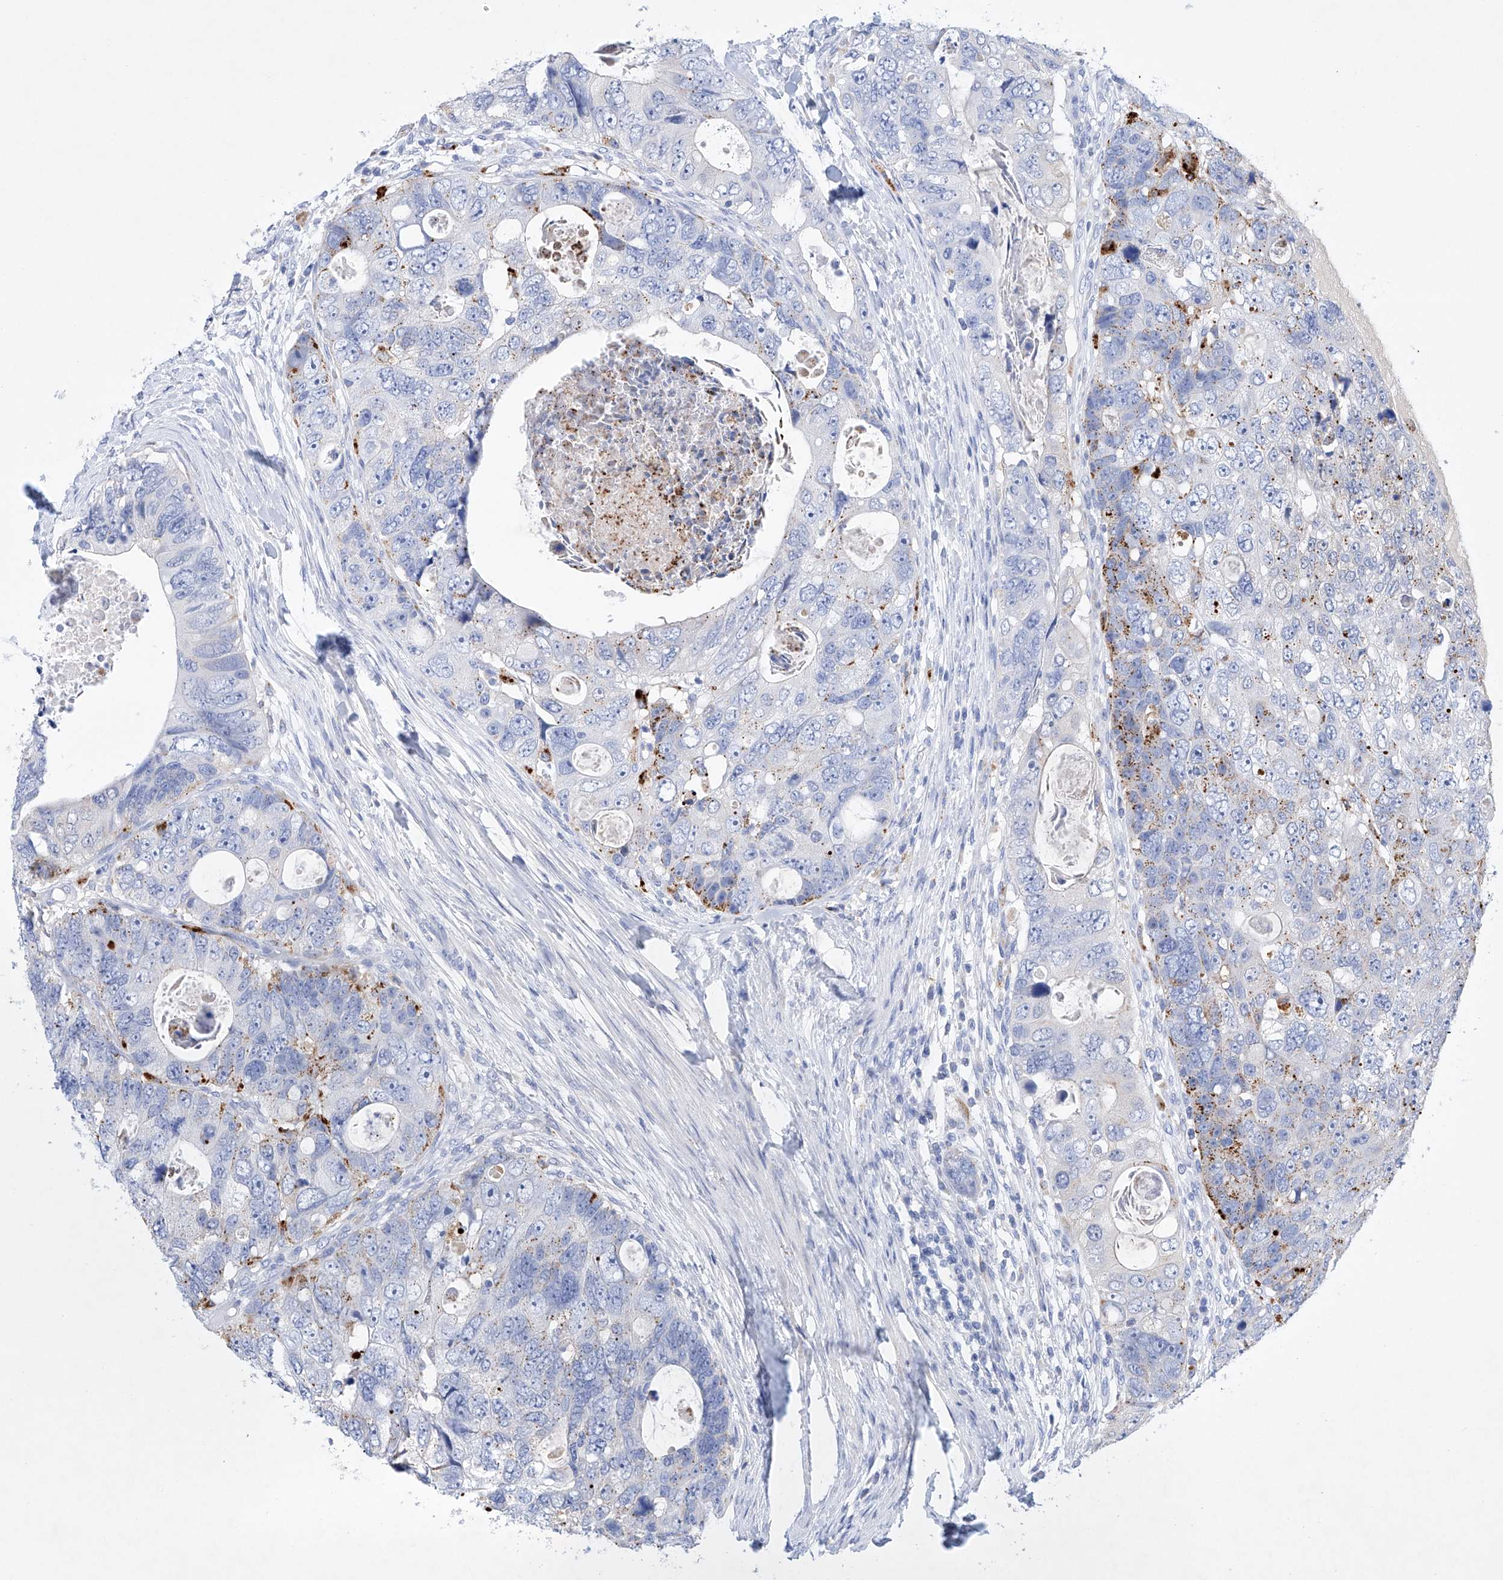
{"staining": {"intensity": "moderate", "quantity": "<25%", "location": "cytoplasmic/membranous"}, "tissue": "colorectal cancer", "cell_type": "Tumor cells", "image_type": "cancer", "snomed": [{"axis": "morphology", "description": "Adenocarcinoma, NOS"}, {"axis": "topography", "description": "Rectum"}], "caption": "The micrograph reveals a brown stain indicating the presence of a protein in the cytoplasmic/membranous of tumor cells in colorectal cancer. (DAB IHC with brightfield microscopy, high magnification).", "gene": "LURAP1", "patient": {"sex": "male", "age": 59}}